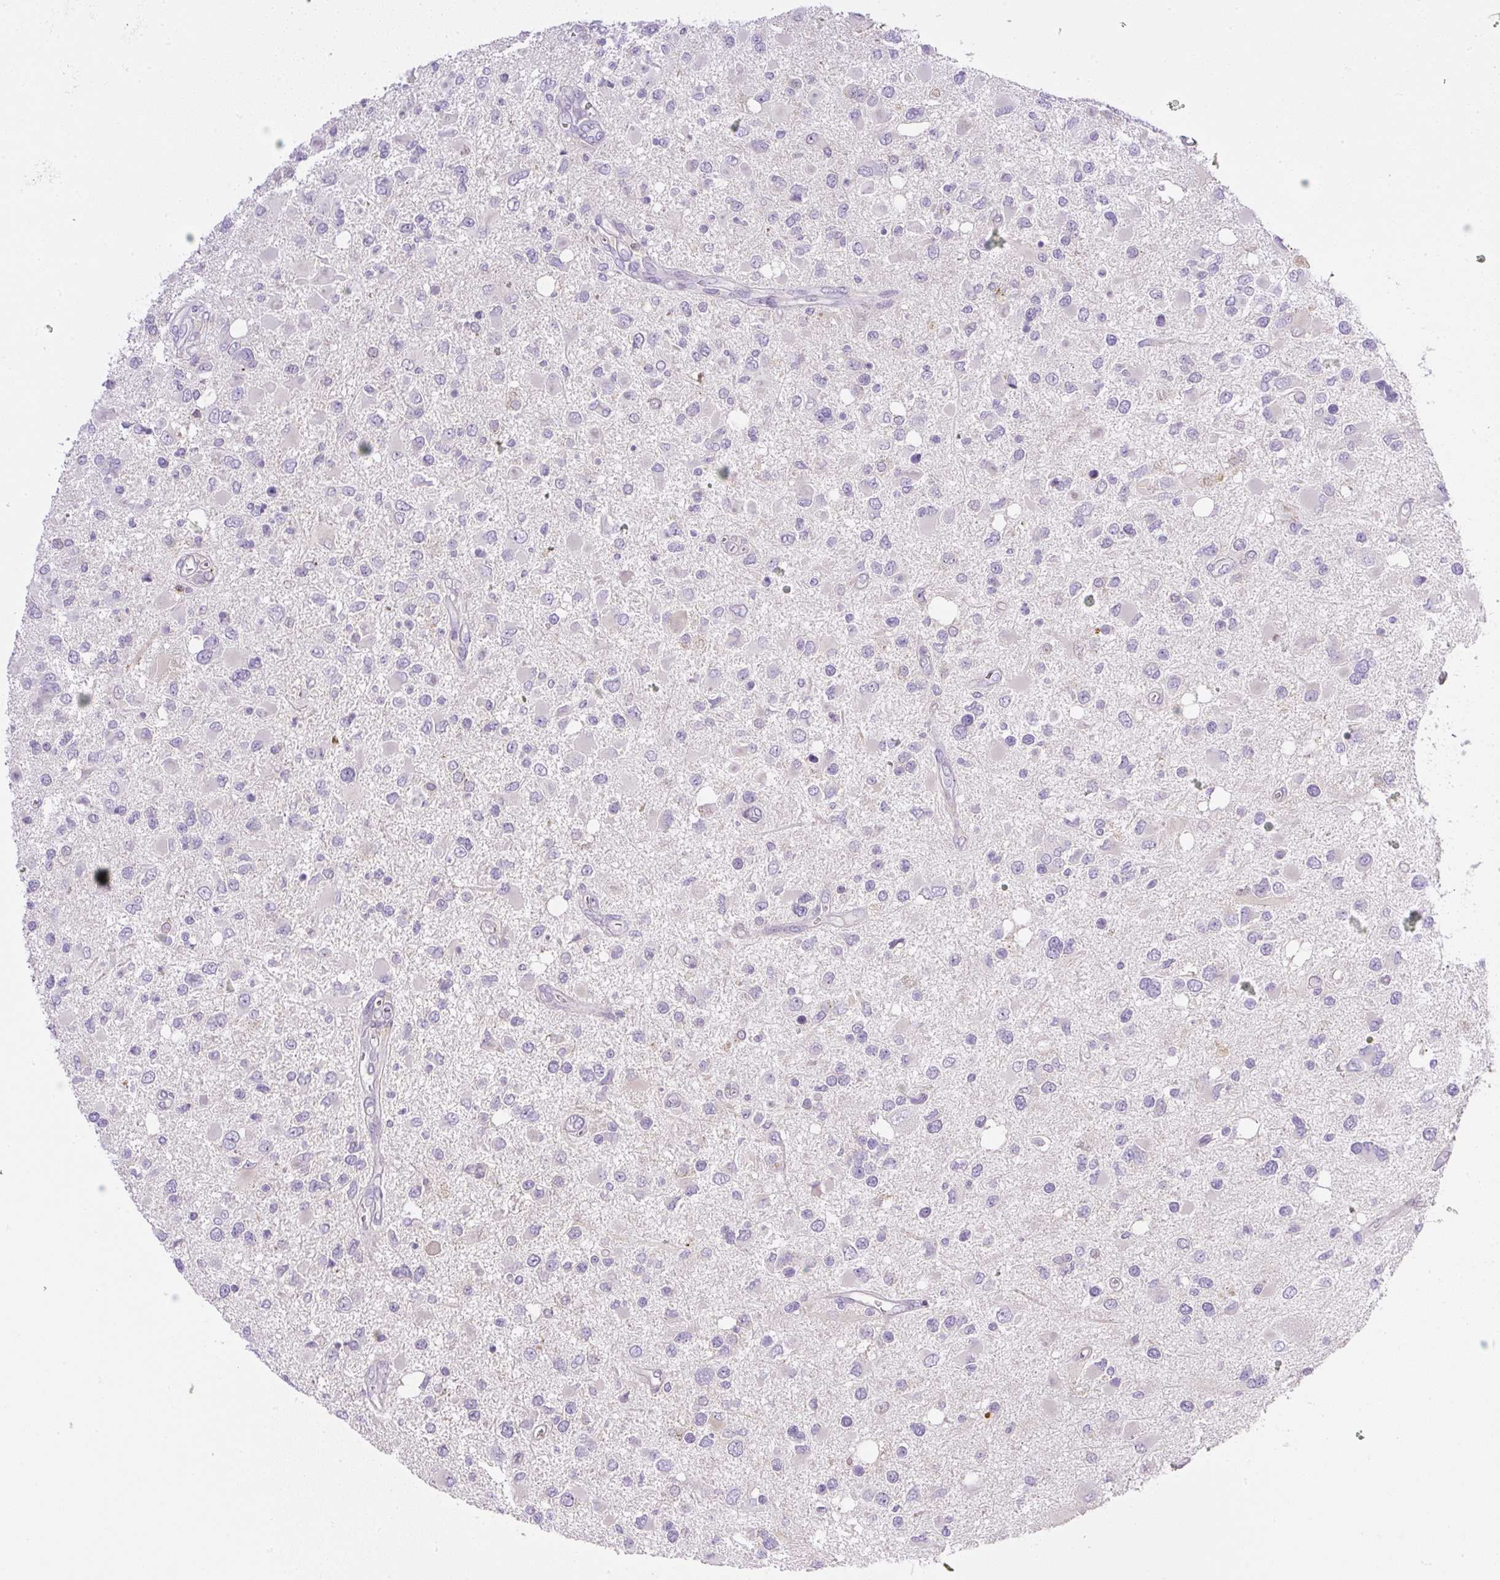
{"staining": {"intensity": "negative", "quantity": "none", "location": "none"}, "tissue": "glioma", "cell_type": "Tumor cells", "image_type": "cancer", "snomed": [{"axis": "morphology", "description": "Glioma, malignant, High grade"}, {"axis": "topography", "description": "Brain"}], "caption": "Tumor cells are negative for brown protein staining in glioma.", "gene": "PIP5KL1", "patient": {"sex": "male", "age": 53}}